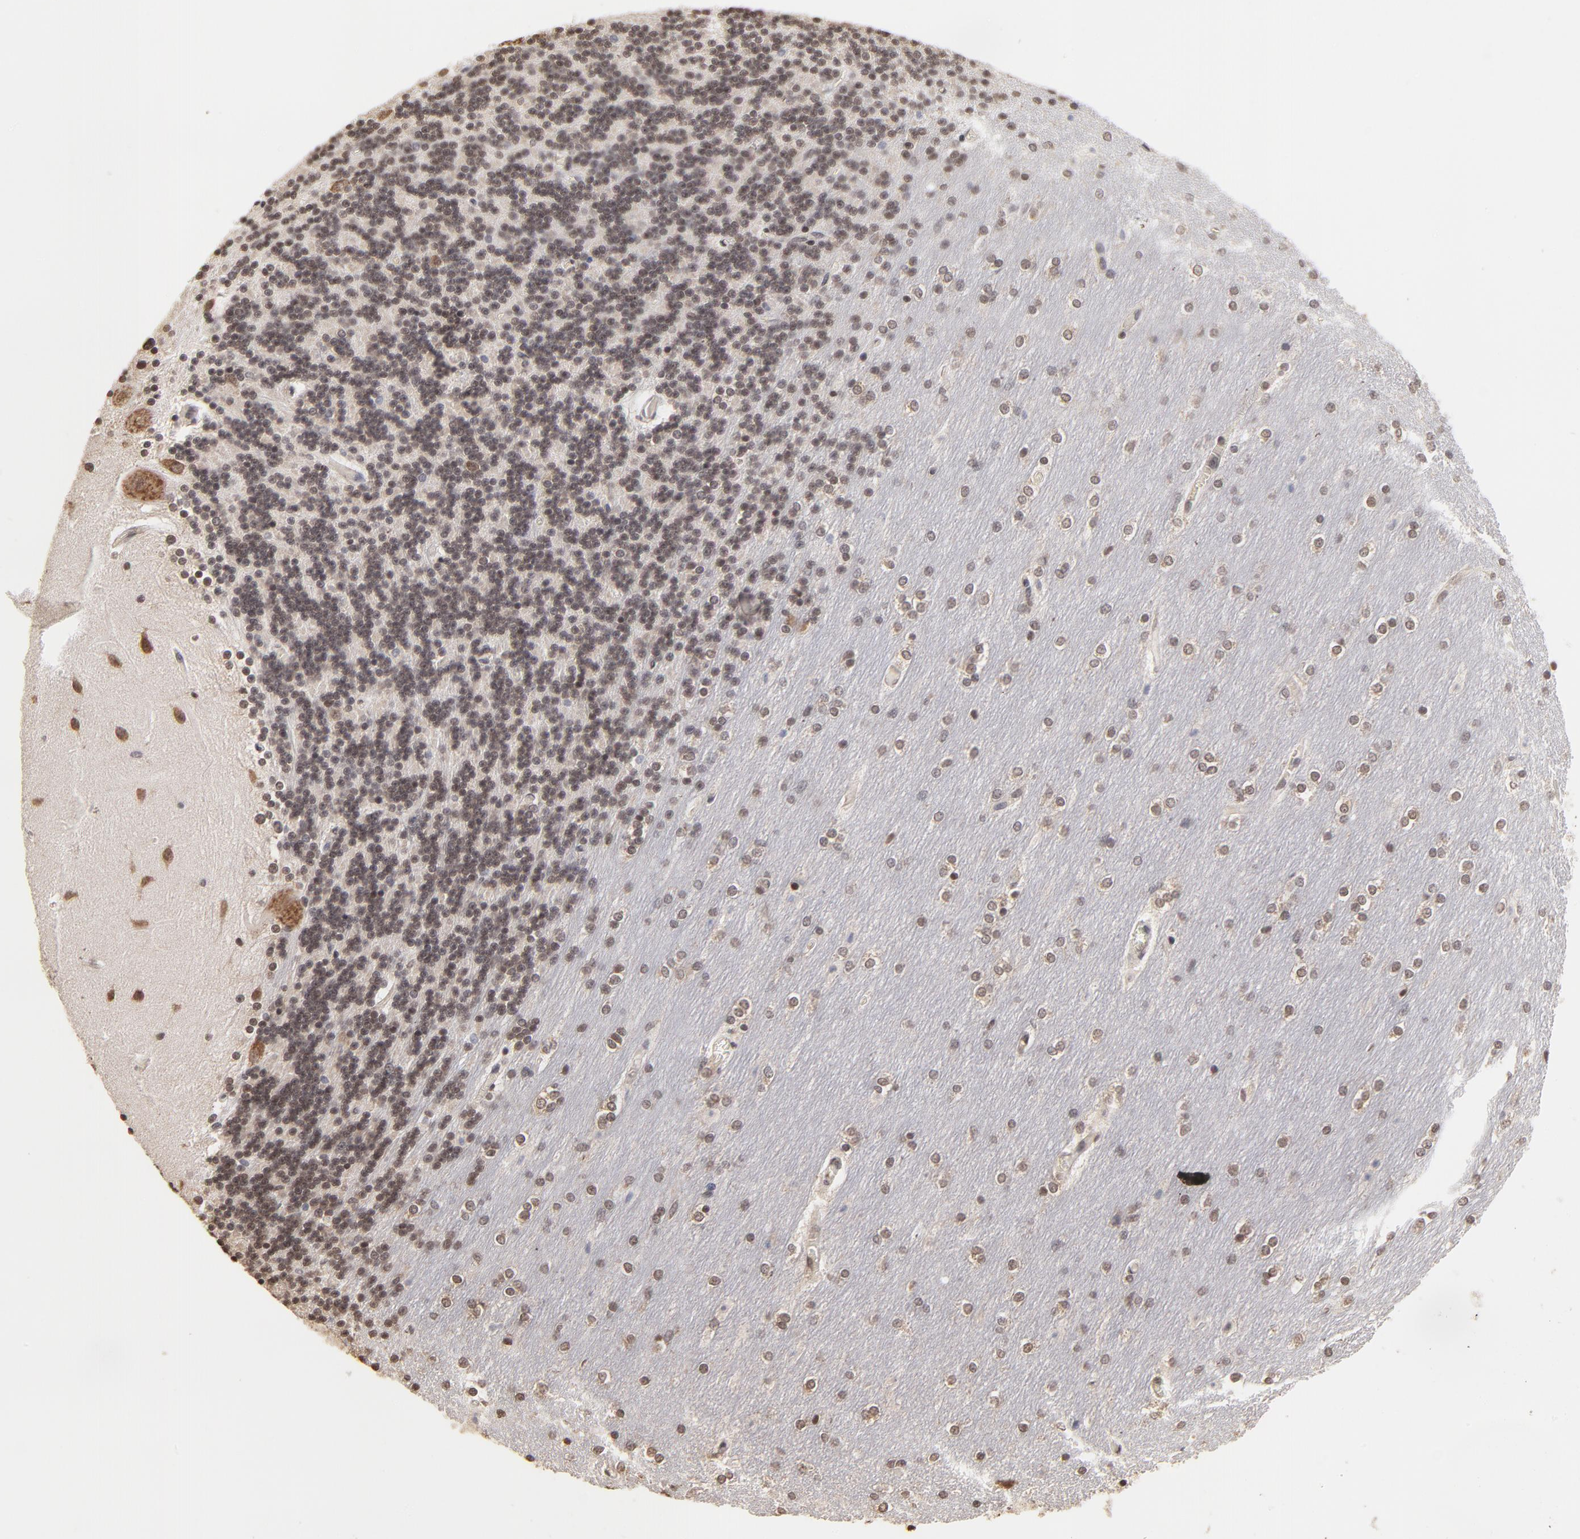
{"staining": {"intensity": "weak", "quantity": ">75%", "location": "nuclear"}, "tissue": "cerebellum", "cell_type": "Cells in granular layer", "image_type": "normal", "snomed": [{"axis": "morphology", "description": "Normal tissue, NOS"}, {"axis": "topography", "description": "Cerebellum"}], "caption": "An immunohistochemistry photomicrograph of normal tissue is shown. Protein staining in brown shows weak nuclear positivity in cerebellum within cells in granular layer.", "gene": "BRPF1", "patient": {"sex": "female", "age": 54}}